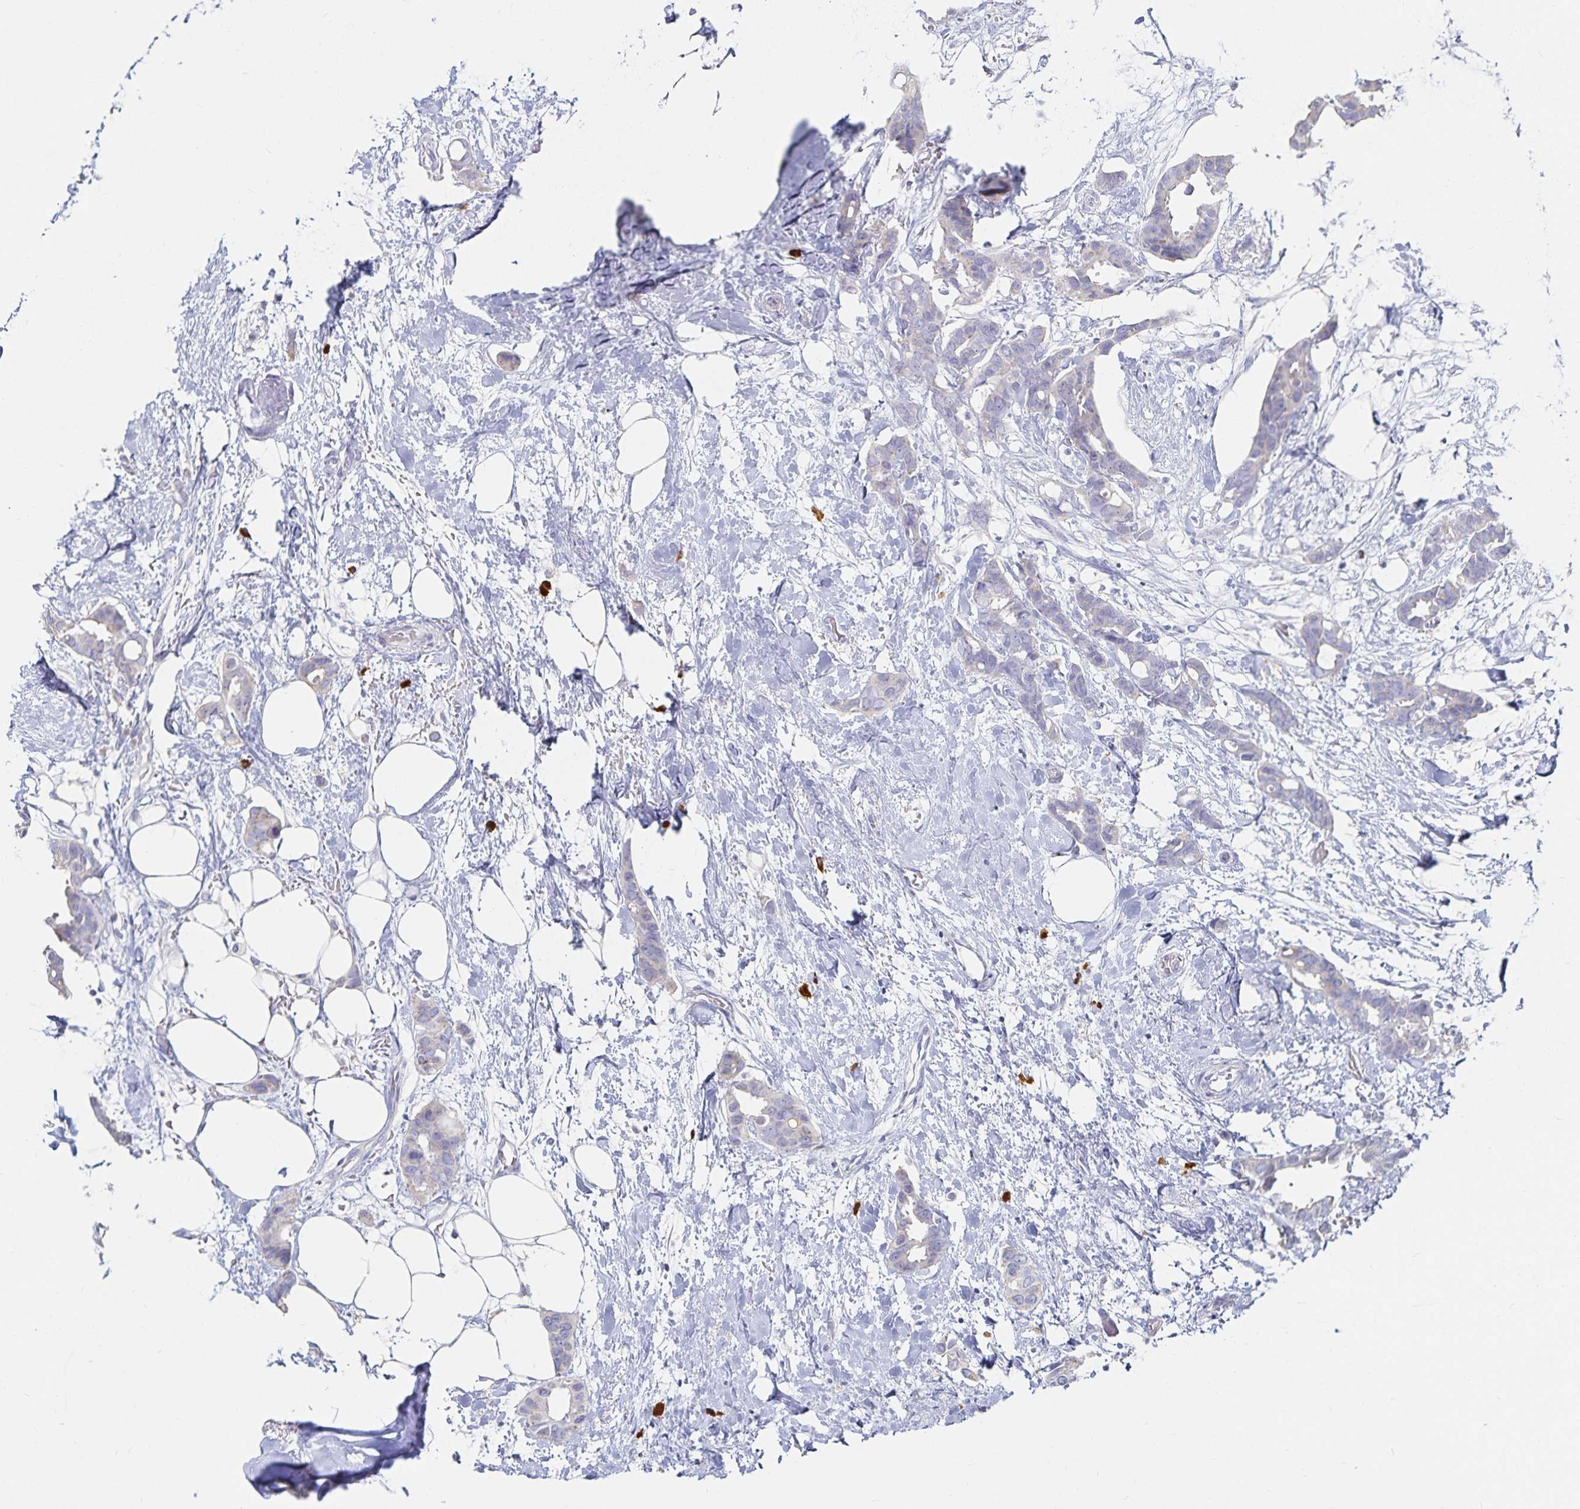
{"staining": {"intensity": "weak", "quantity": "<25%", "location": "cytoplasmic/membranous"}, "tissue": "breast cancer", "cell_type": "Tumor cells", "image_type": "cancer", "snomed": [{"axis": "morphology", "description": "Duct carcinoma"}, {"axis": "topography", "description": "Breast"}], "caption": "A micrograph of human breast cancer (infiltrating ductal carcinoma) is negative for staining in tumor cells.", "gene": "TNIP1", "patient": {"sex": "female", "age": 62}}